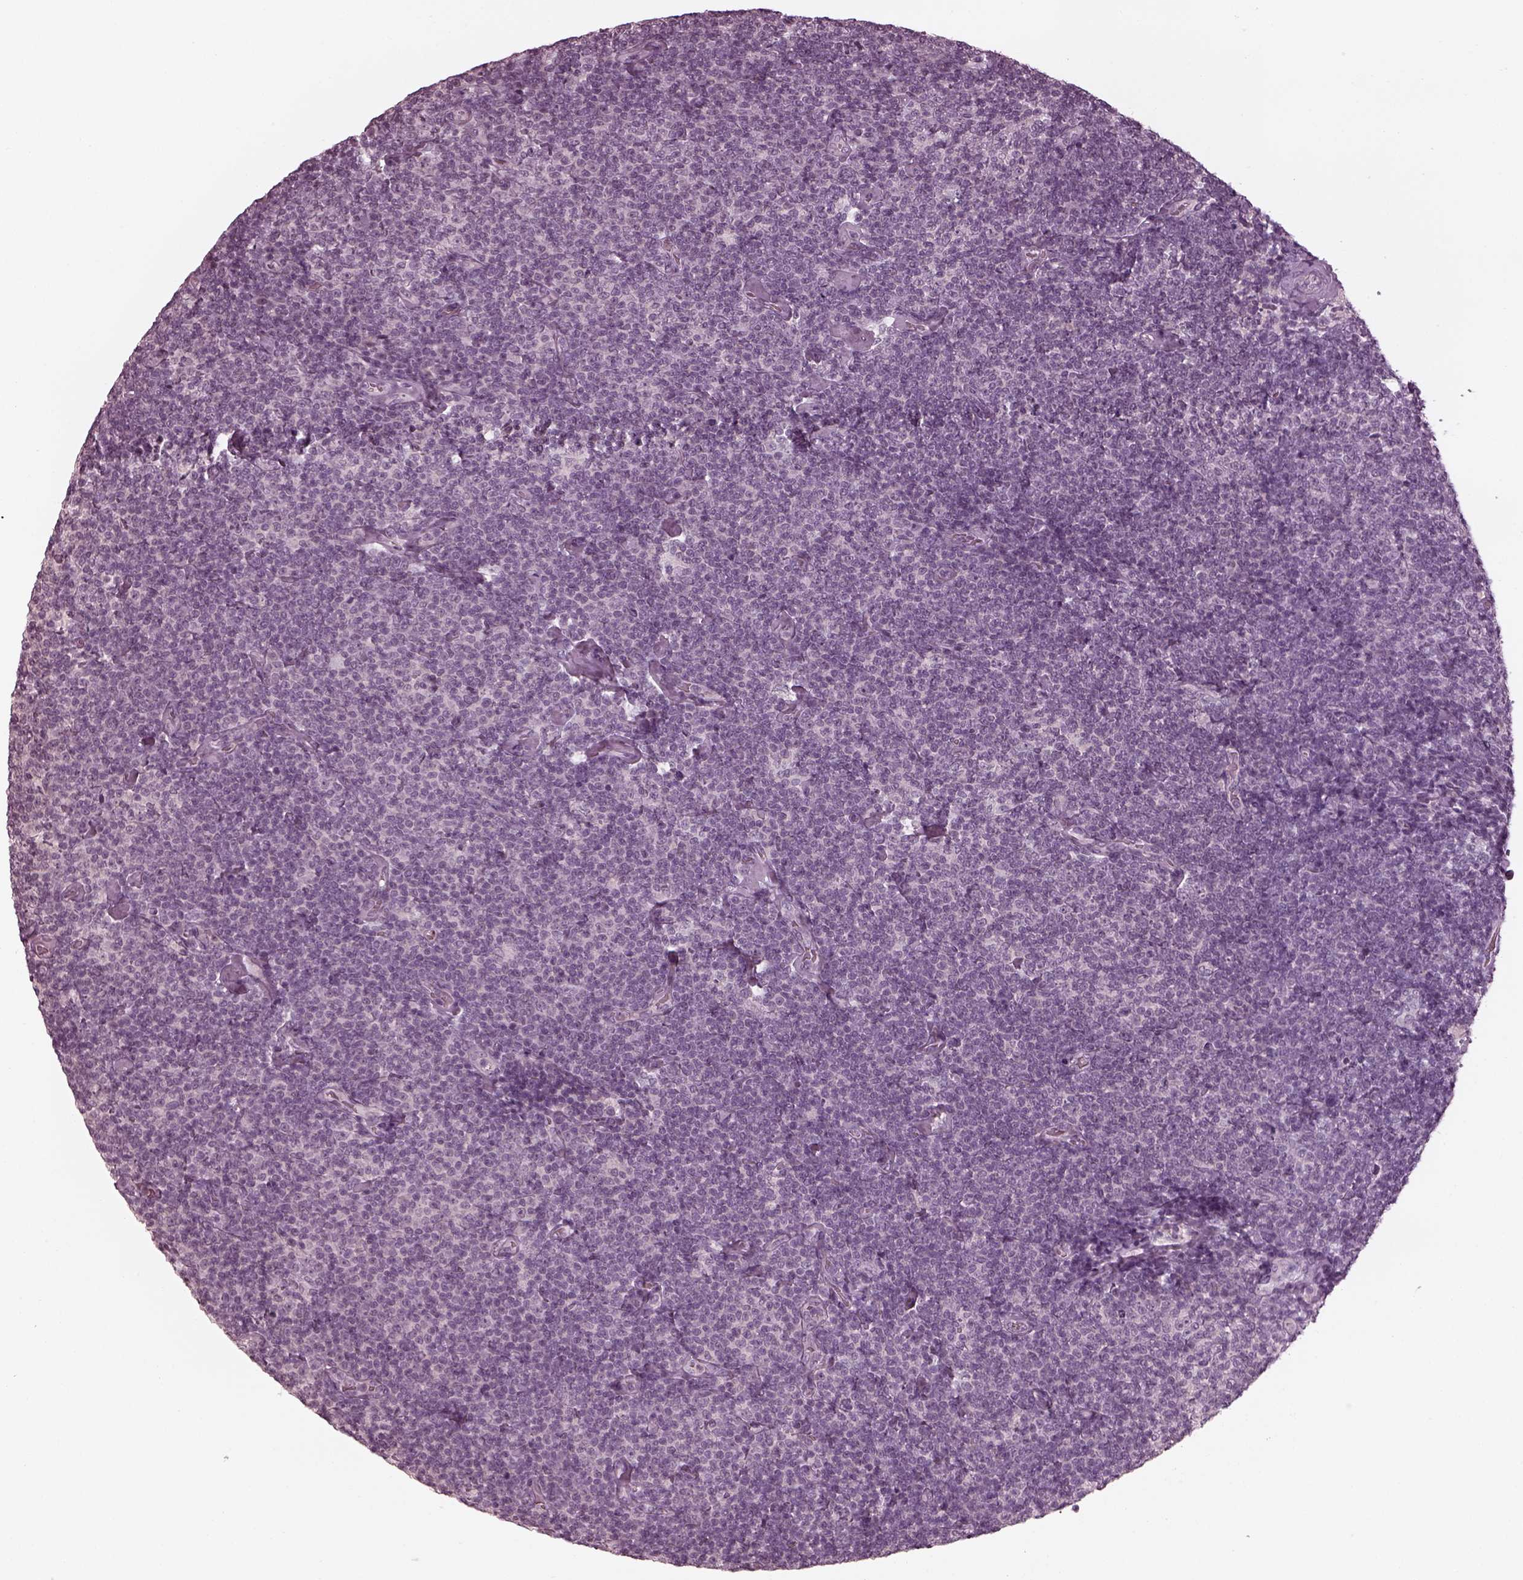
{"staining": {"intensity": "negative", "quantity": "none", "location": "none"}, "tissue": "lymphoma", "cell_type": "Tumor cells", "image_type": "cancer", "snomed": [{"axis": "morphology", "description": "Malignant lymphoma, non-Hodgkin's type, Low grade"}, {"axis": "topography", "description": "Lymph node"}], "caption": "Immunohistochemical staining of human lymphoma reveals no significant positivity in tumor cells.", "gene": "CCDC170", "patient": {"sex": "male", "age": 81}}